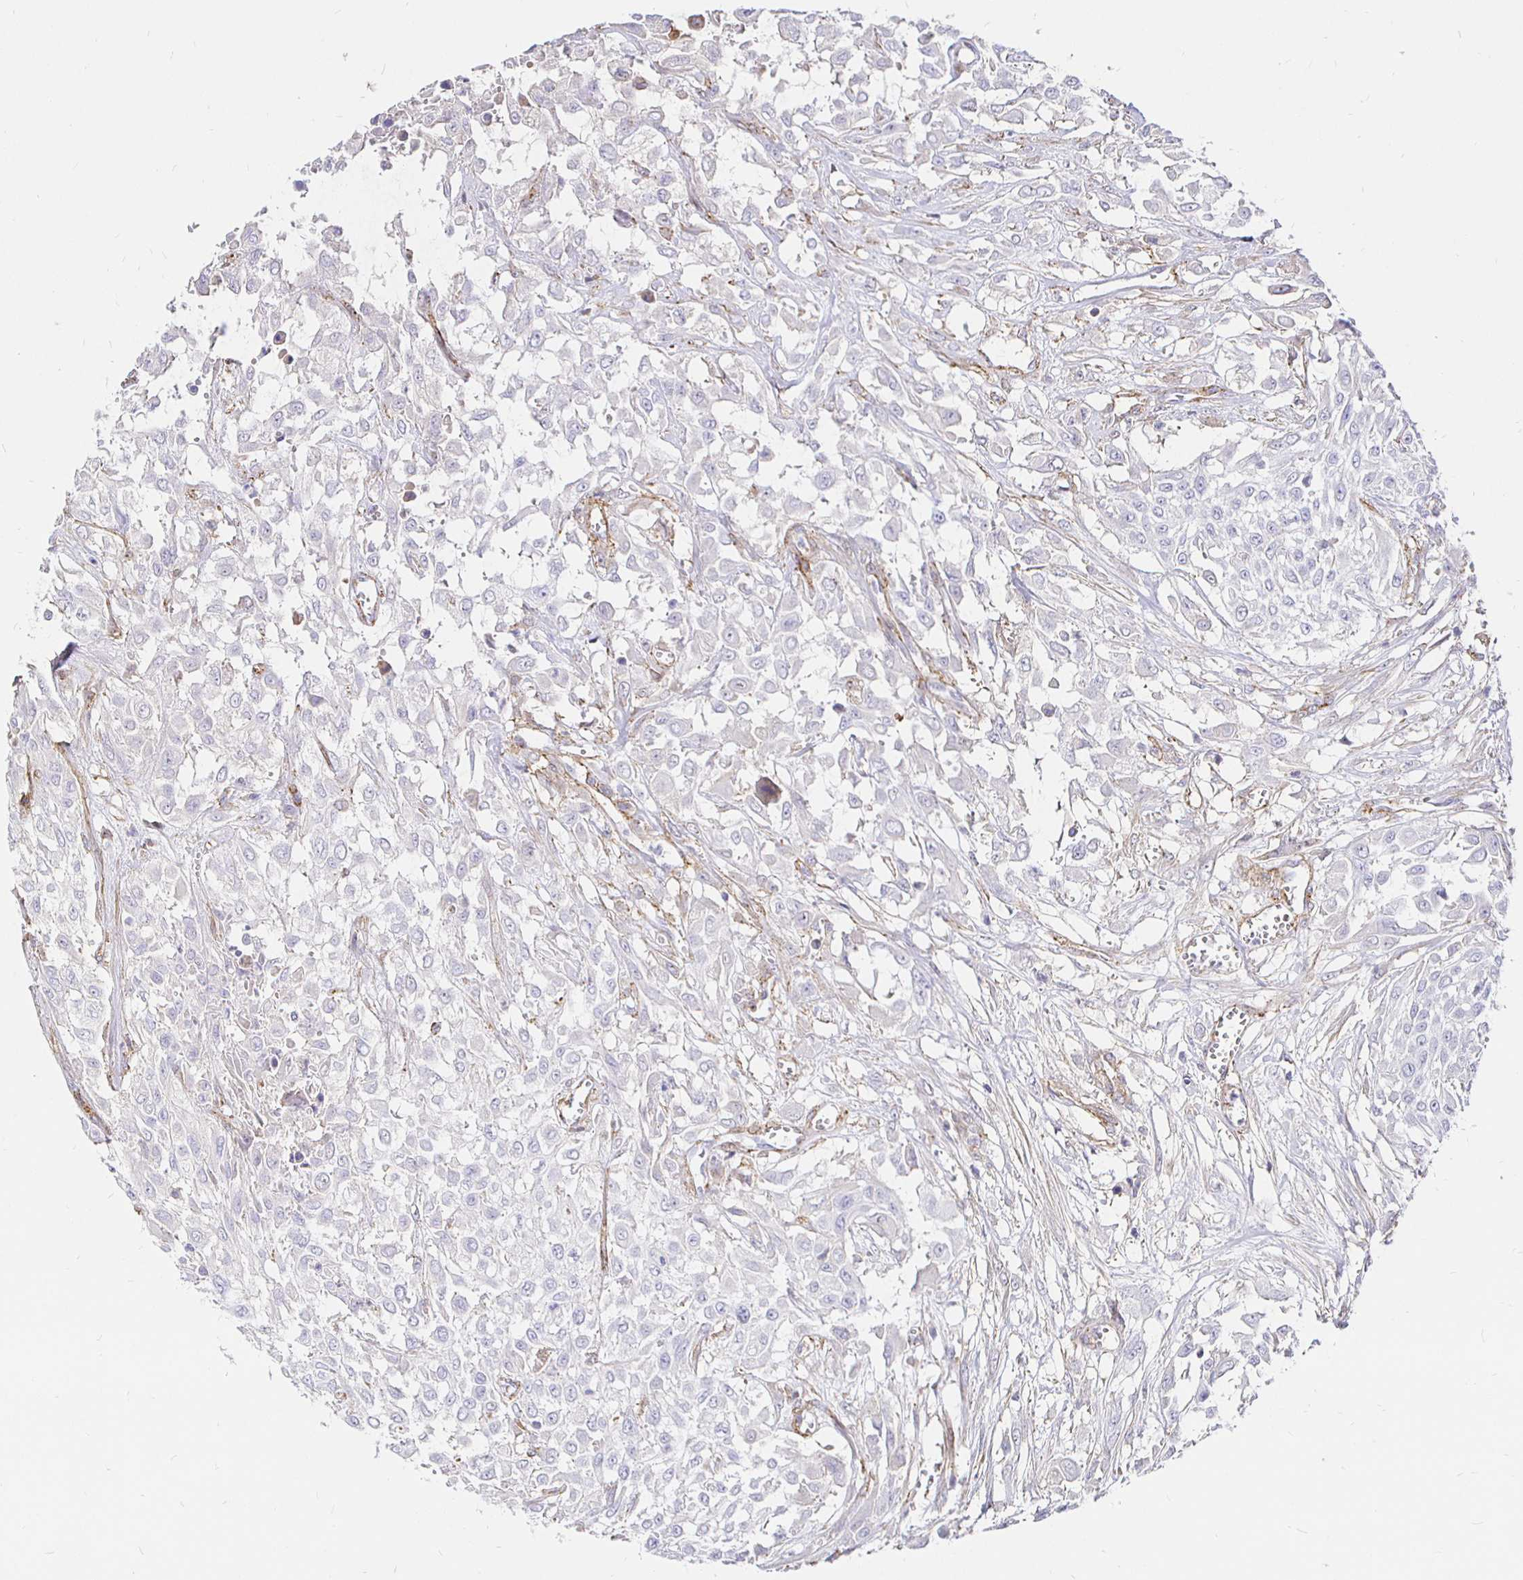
{"staining": {"intensity": "negative", "quantity": "none", "location": "none"}, "tissue": "urothelial cancer", "cell_type": "Tumor cells", "image_type": "cancer", "snomed": [{"axis": "morphology", "description": "Urothelial carcinoma, High grade"}, {"axis": "topography", "description": "Urinary bladder"}], "caption": "Immunohistochemical staining of human high-grade urothelial carcinoma demonstrates no significant positivity in tumor cells. (Stains: DAB (3,3'-diaminobenzidine) IHC with hematoxylin counter stain, Microscopy: brightfield microscopy at high magnification).", "gene": "PALM2AKAP2", "patient": {"sex": "male", "age": 57}}